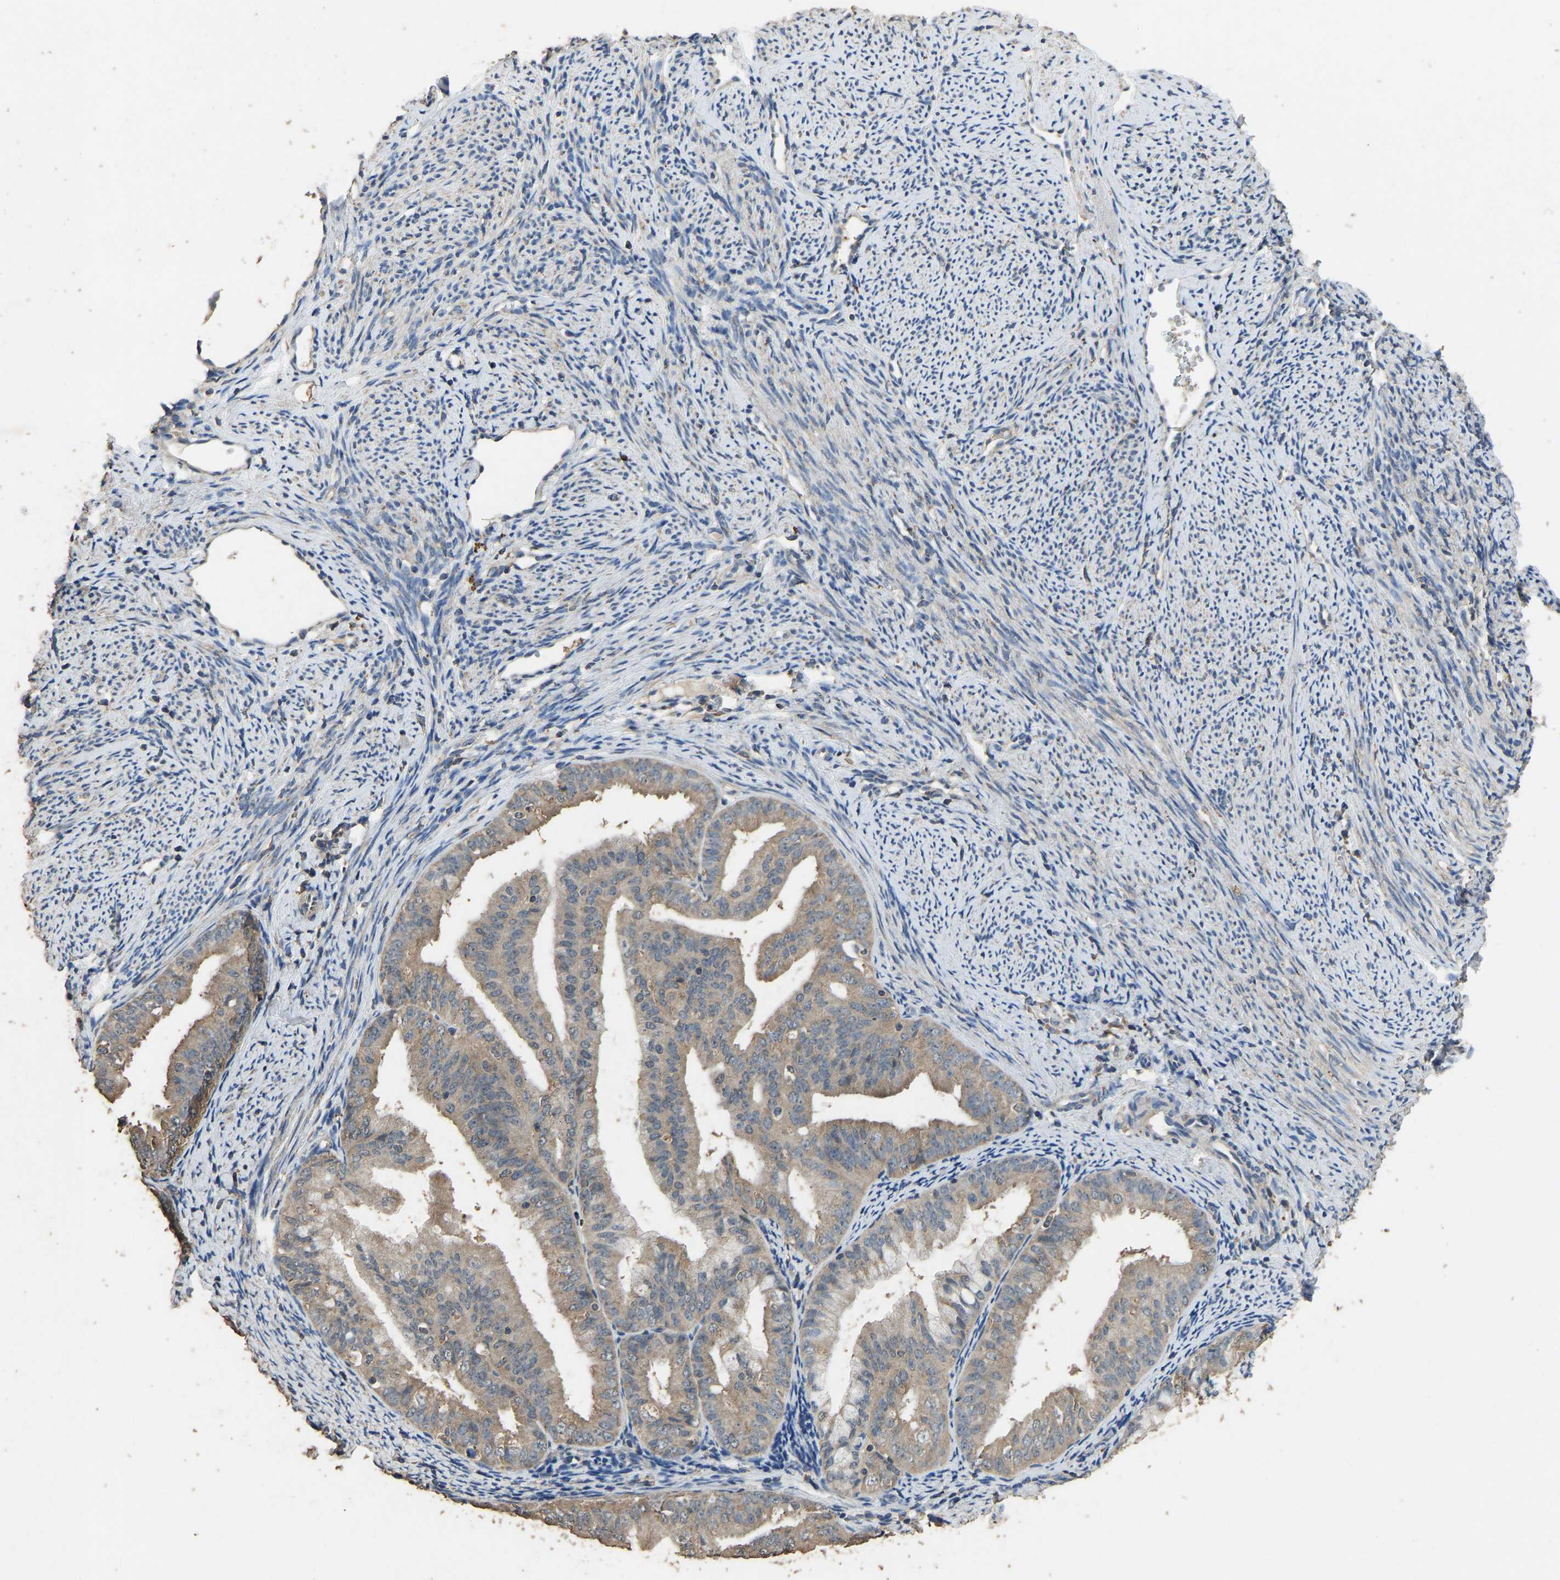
{"staining": {"intensity": "moderate", "quantity": ">75%", "location": "cytoplasmic/membranous"}, "tissue": "endometrial cancer", "cell_type": "Tumor cells", "image_type": "cancer", "snomed": [{"axis": "morphology", "description": "Adenocarcinoma, NOS"}, {"axis": "topography", "description": "Endometrium"}], "caption": "Protein expression analysis of human adenocarcinoma (endometrial) reveals moderate cytoplasmic/membranous positivity in approximately >75% of tumor cells.", "gene": "CIDEC", "patient": {"sex": "female", "age": 63}}